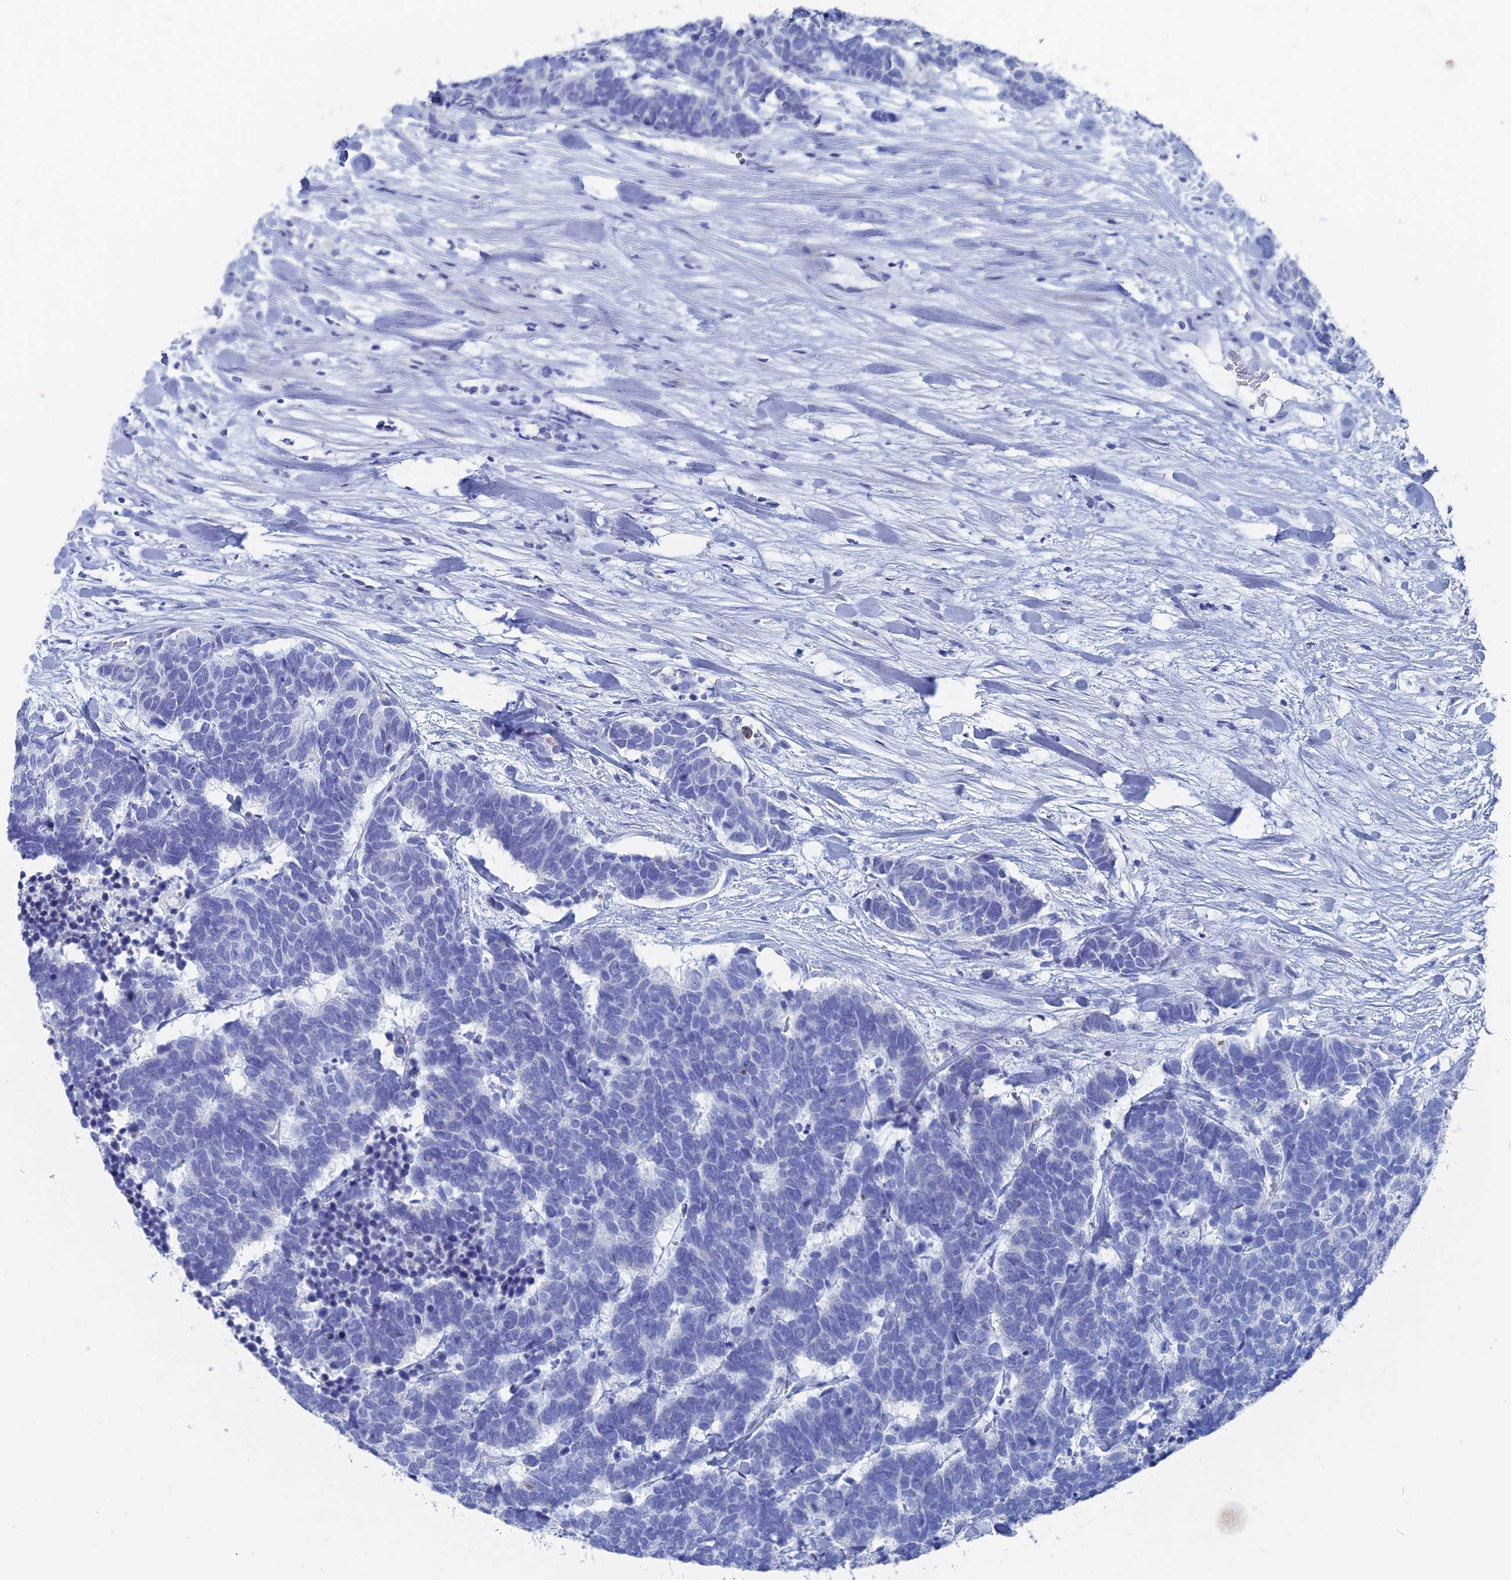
{"staining": {"intensity": "negative", "quantity": "none", "location": "none"}, "tissue": "carcinoid", "cell_type": "Tumor cells", "image_type": "cancer", "snomed": [{"axis": "morphology", "description": "Carcinoma, NOS"}, {"axis": "morphology", "description": "Carcinoid, malignant, NOS"}, {"axis": "topography", "description": "Urinary bladder"}], "caption": "Tumor cells are negative for brown protein staining in carcinoid (malignant). The staining is performed using DAB (3,3'-diaminobenzidine) brown chromogen with nuclei counter-stained in using hematoxylin.", "gene": "HIGD1A", "patient": {"sex": "male", "age": 57}}